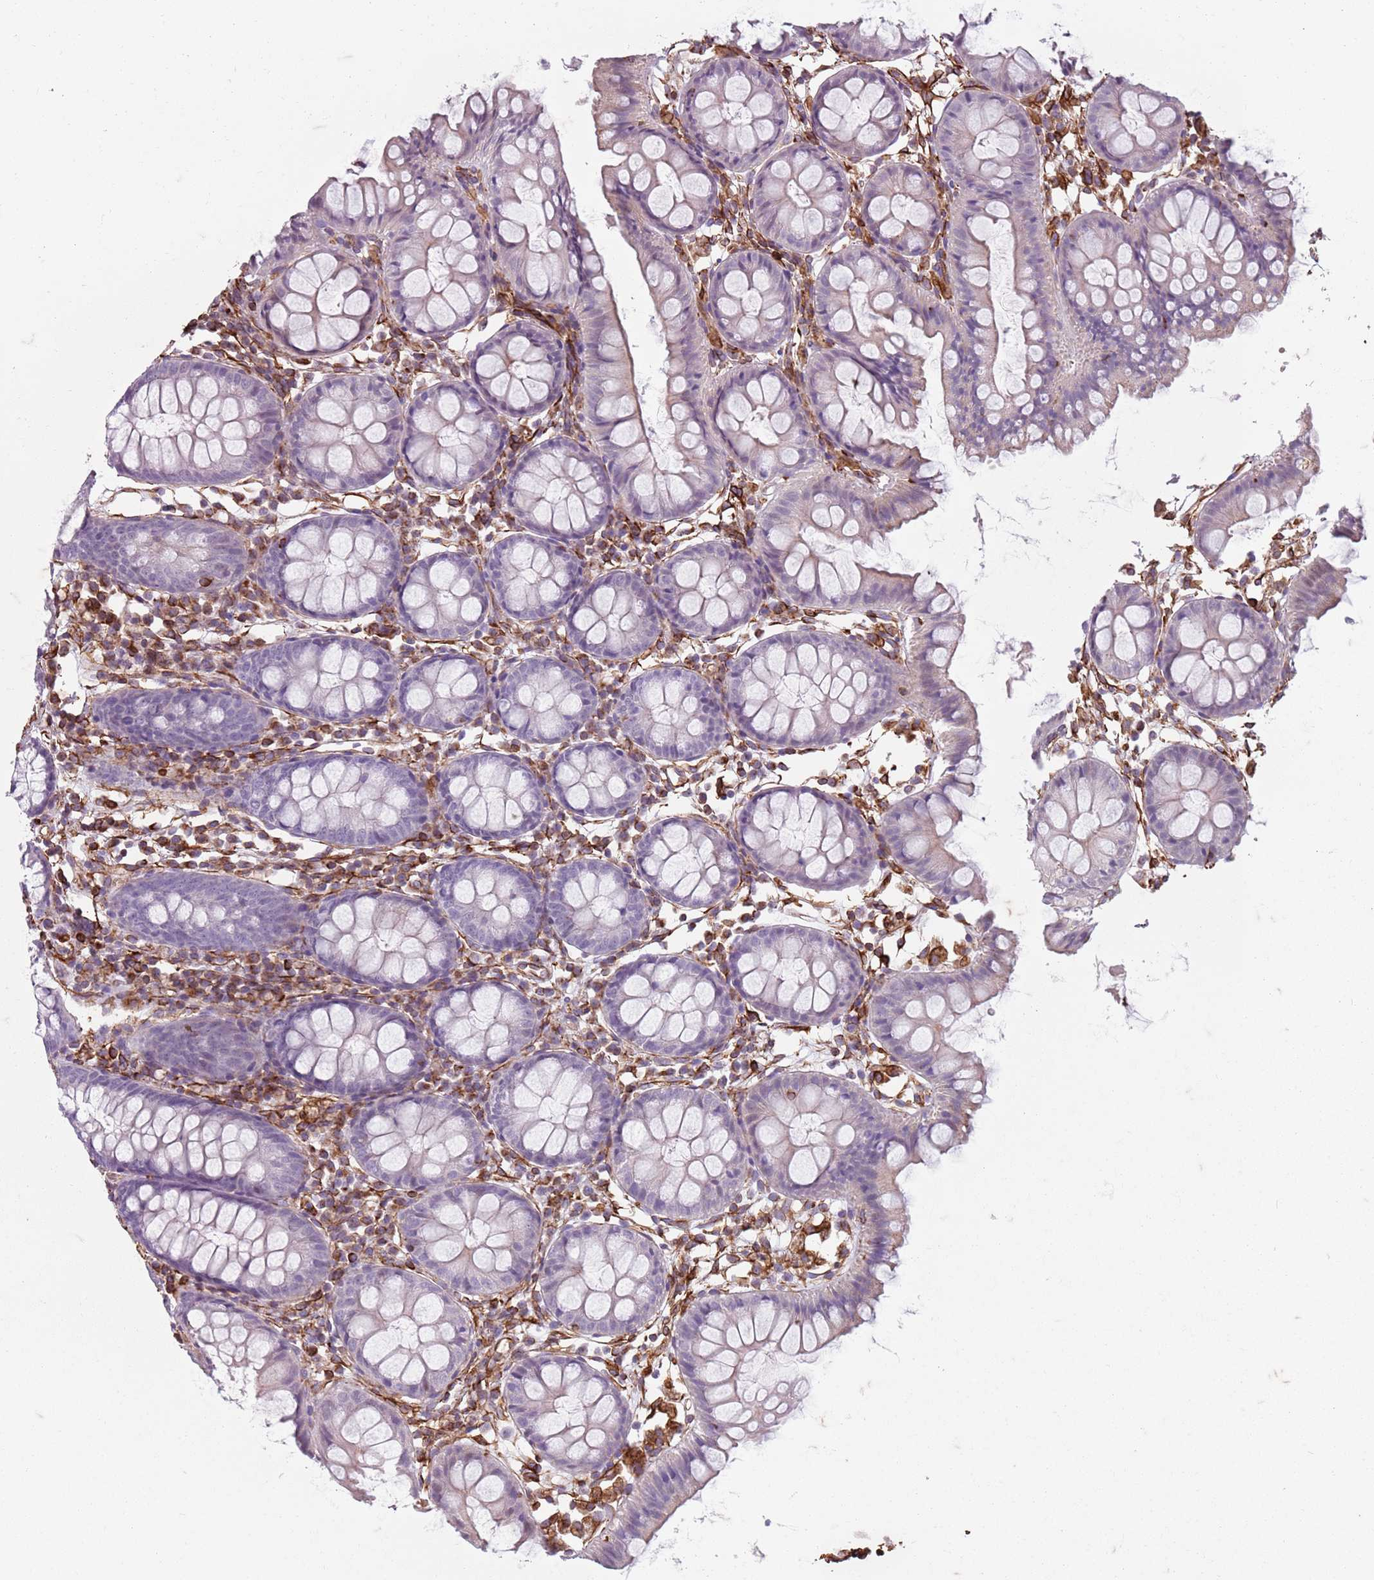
{"staining": {"intensity": "strong", "quantity": ">75%", "location": "cytoplasmic/membranous"}, "tissue": "colon", "cell_type": "Endothelial cells", "image_type": "normal", "snomed": [{"axis": "morphology", "description": "Normal tissue, NOS"}, {"axis": "topography", "description": "Colon"}], "caption": "Colon stained for a protein (brown) reveals strong cytoplasmic/membranous positive positivity in about >75% of endothelial cells.", "gene": "TAS2R38", "patient": {"sex": "female", "age": 84}}